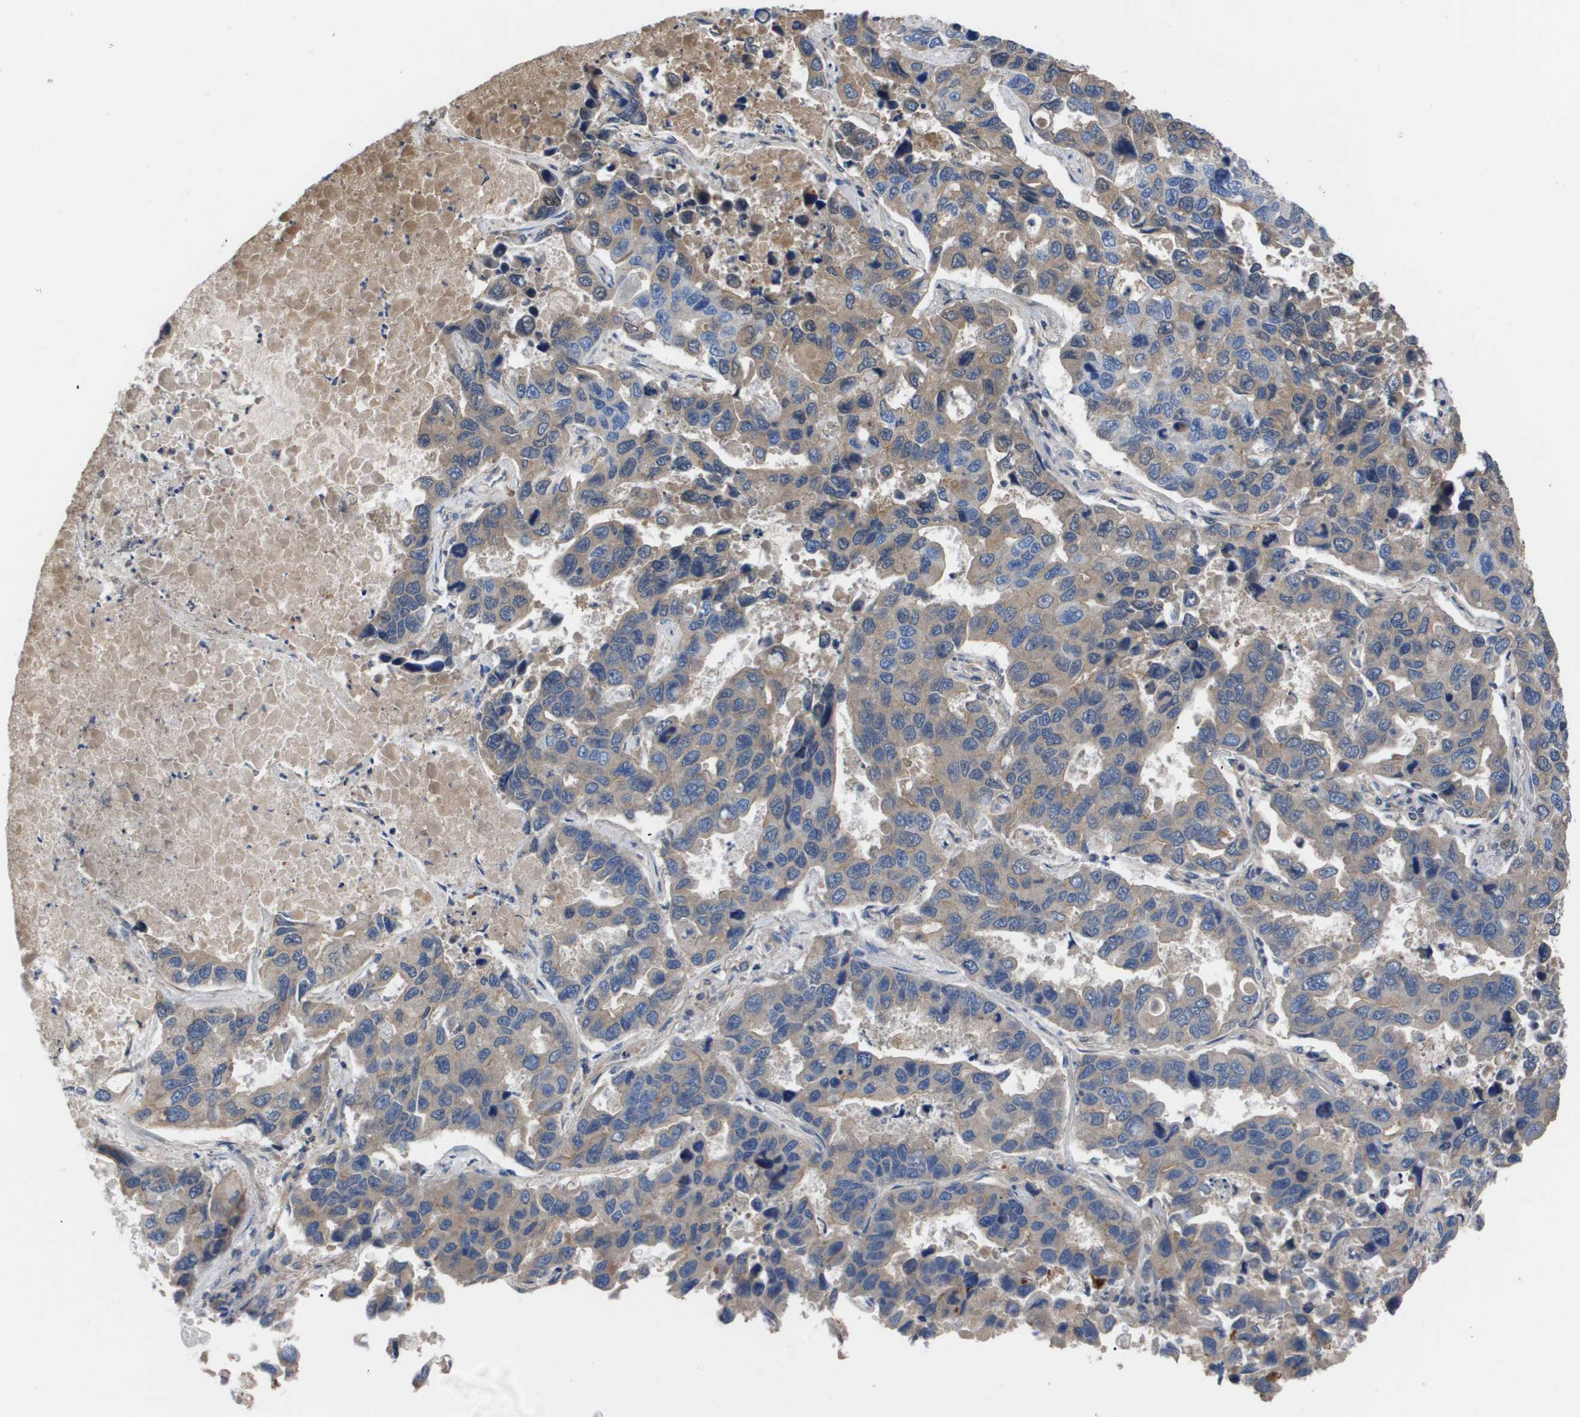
{"staining": {"intensity": "weak", "quantity": "25%-75%", "location": "cytoplasmic/membranous"}, "tissue": "lung cancer", "cell_type": "Tumor cells", "image_type": "cancer", "snomed": [{"axis": "morphology", "description": "Adenocarcinoma, NOS"}, {"axis": "topography", "description": "Lung"}], "caption": "IHC (DAB) staining of adenocarcinoma (lung) demonstrates weak cytoplasmic/membranous protein expression in approximately 25%-75% of tumor cells.", "gene": "SERPINA6", "patient": {"sex": "male", "age": 64}}